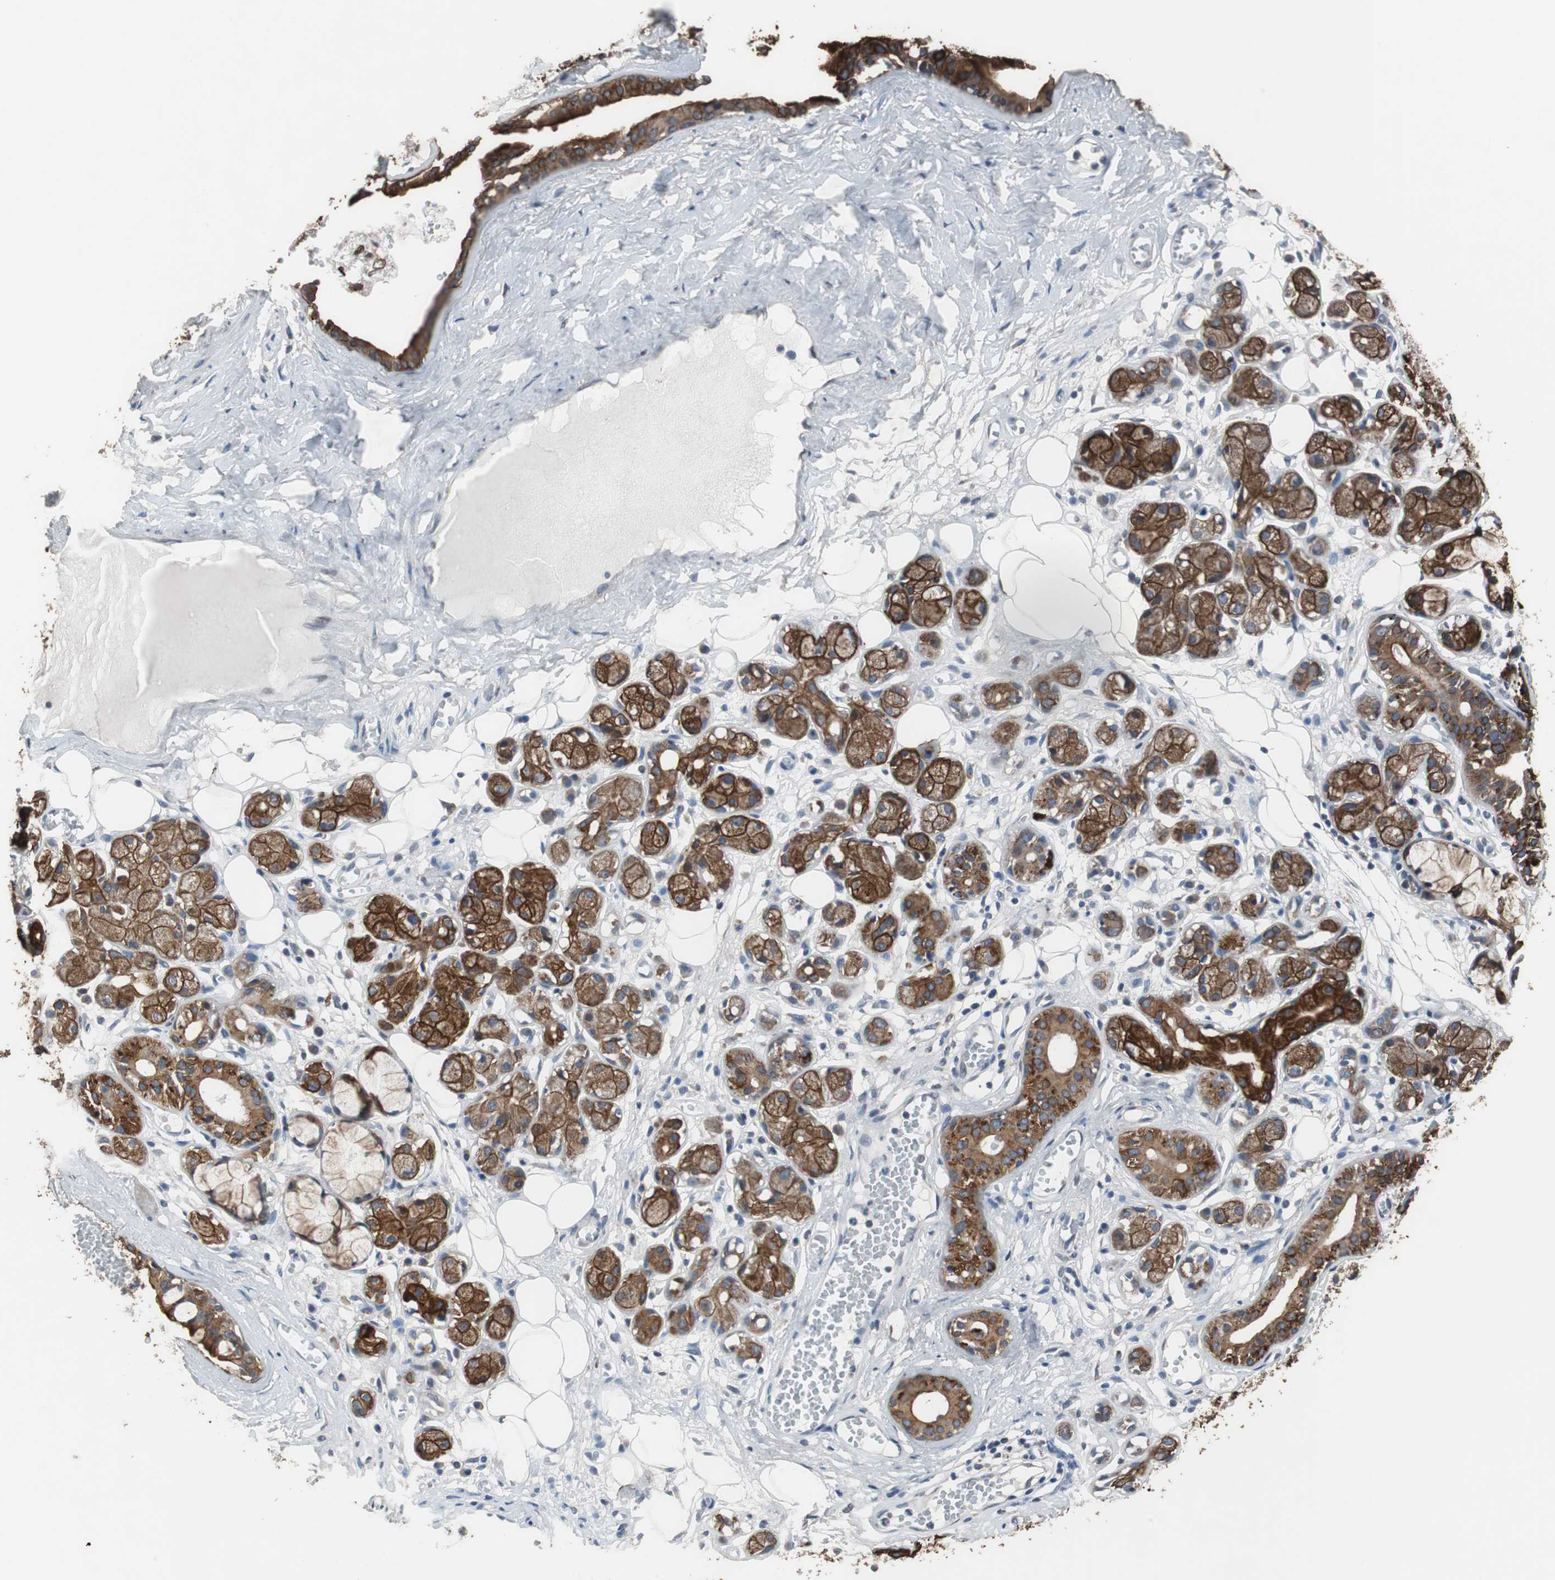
{"staining": {"intensity": "negative", "quantity": "none", "location": "none"}, "tissue": "adipose tissue", "cell_type": "Adipocytes", "image_type": "normal", "snomed": [{"axis": "morphology", "description": "Normal tissue, NOS"}, {"axis": "morphology", "description": "Inflammation, NOS"}, {"axis": "topography", "description": "Vascular tissue"}, {"axis": "topography", "description": "Salivary gland"}], "caption": "IHC micrograph of unremarkable adipose tissue: adipose tissue stained with DAB (3,3'-diaminobenzidine) exhibits no significant protein positivity in adipocytes.", "gene": "USP10", "patient": {"sex": "female", "age": 75}}